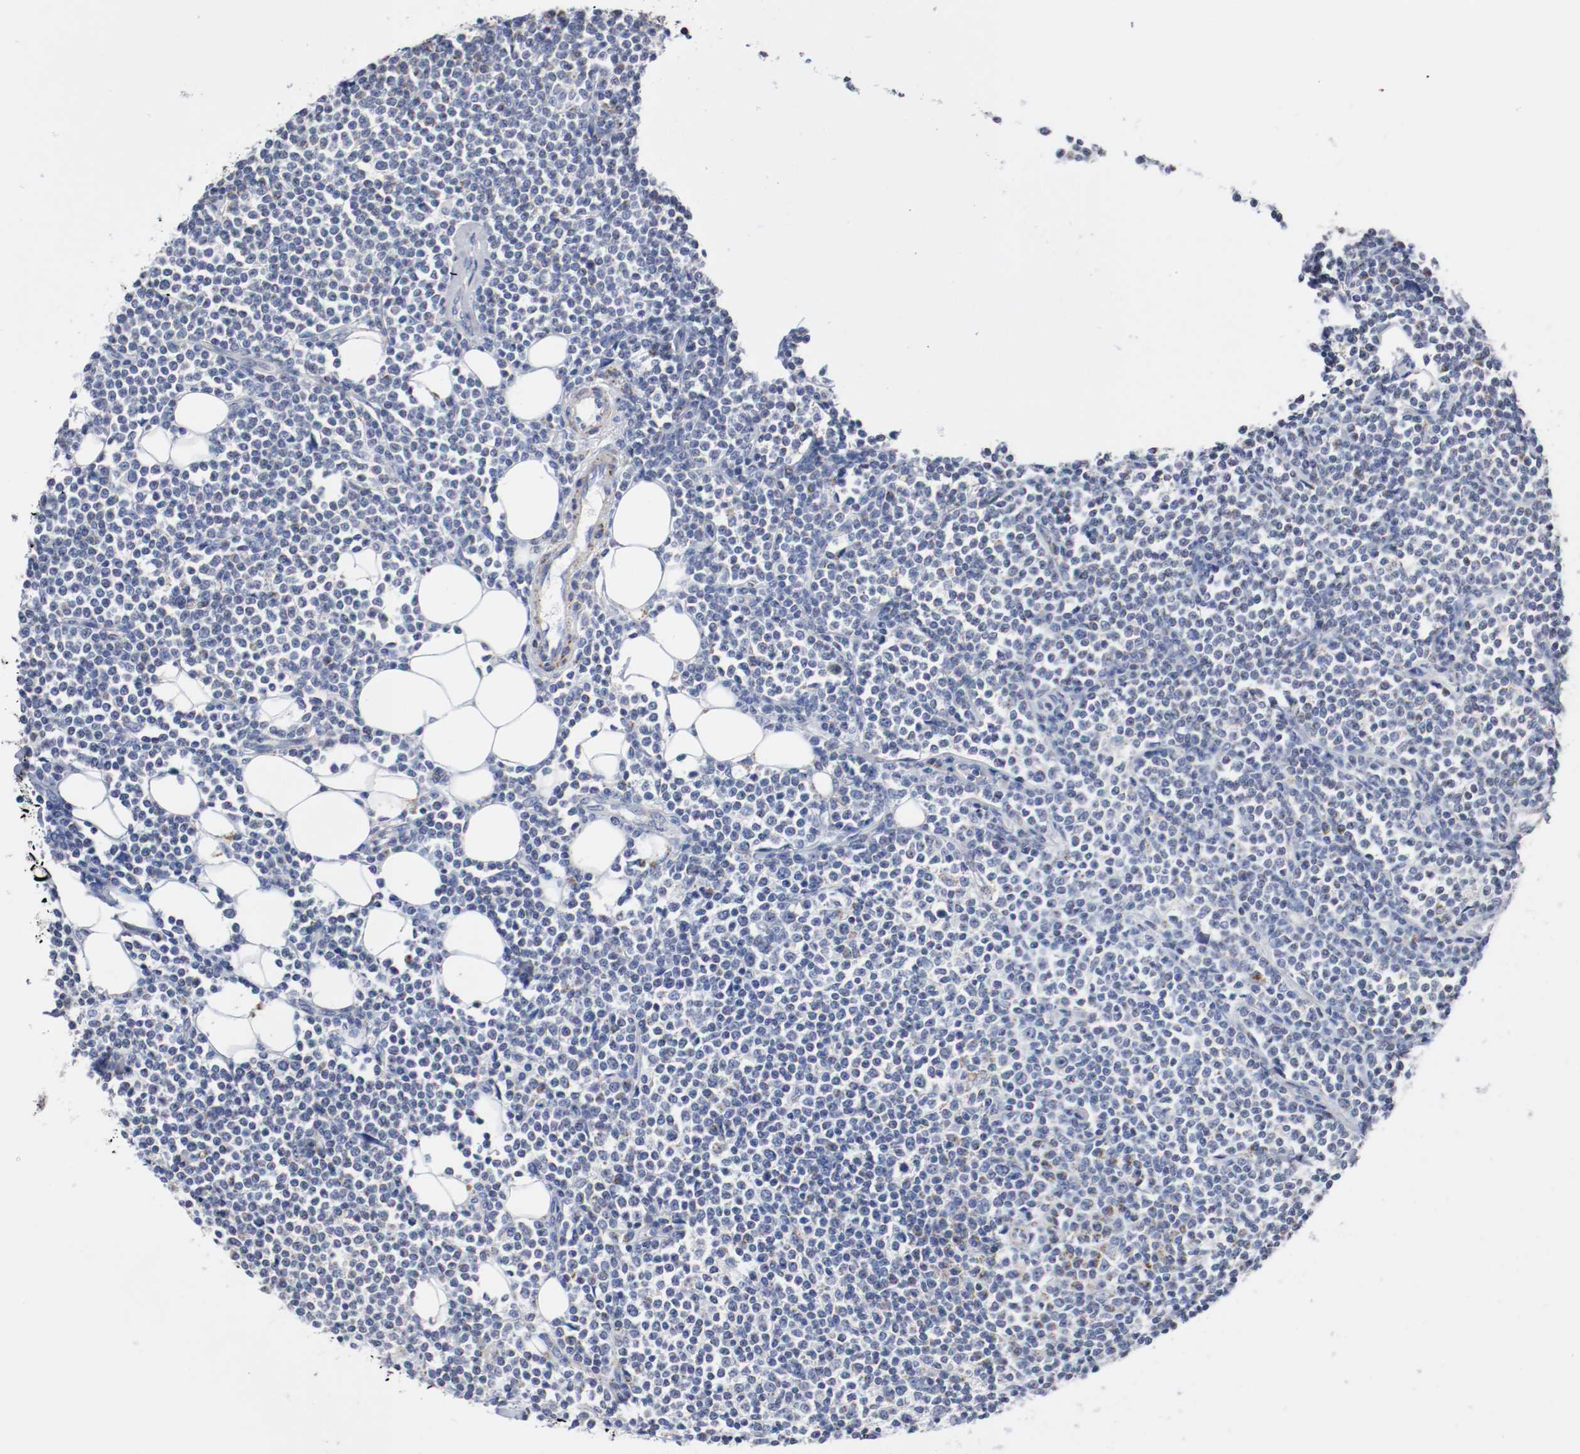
{"staining": {"intensity": "negative", "quantity": "none", "location": "none"}, "tissue": "lymphoma", "cell_type": "Tumor cells", "image_type": "cancer", "snomed": [{"axis": "morphology", "description": "Malignant lymphoma, non-Hodgkin's type, Low grade"}, {"axis": "topography", "description": "Soft tissue"}], "caption": "DAB immunohistochemical staining of human lymphoma shows no significant positivity in tumor cells. The staining was performed using DAB (3,3'-diaminobenzidine) to visualize the protein expression in brown, while the nuclei were stained in blue with hematoxylin (Magnification: 20x).", "gene": "TUBD1", "patient": {"sex": "male", "age": 92}}